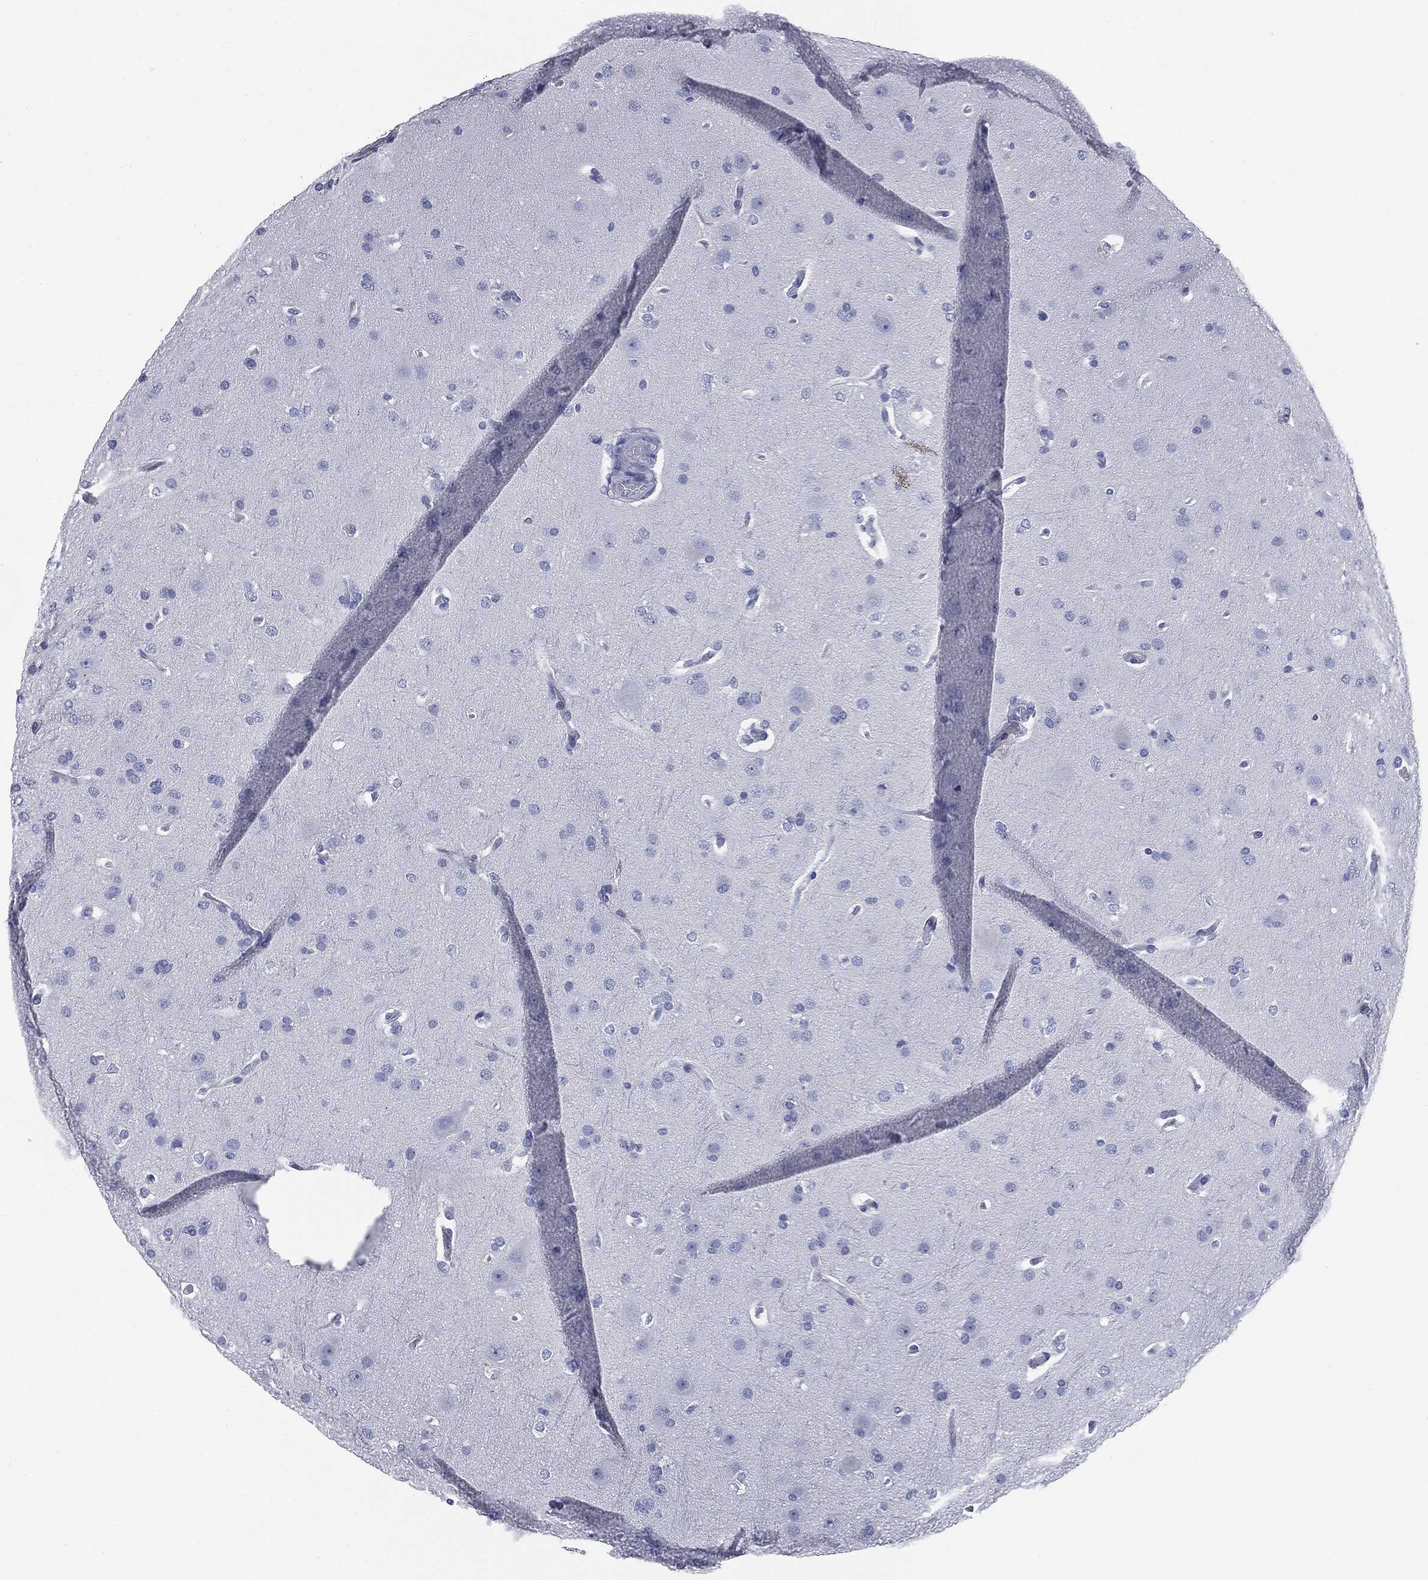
{"staining": {"intensity": "negative", "quantity": "none", "location": "none"}, "tissue": "glioma", "cell_type": "Tumor cells", "image_type": "cancer", "snomed": [{"axis": "morphology", "description": "Glioma, malignant, Low grade"}, {"axis": "topography", "description": "Brain"}], "caption": "Immunohistochemistry micrograph of neoplastic tissue: low-grade glioma (malignant) stained with DAB displays no significant protein staining in tumor cells.", "gene": "ATP2A1", "patient": {"sex": "male", "age": 41}}